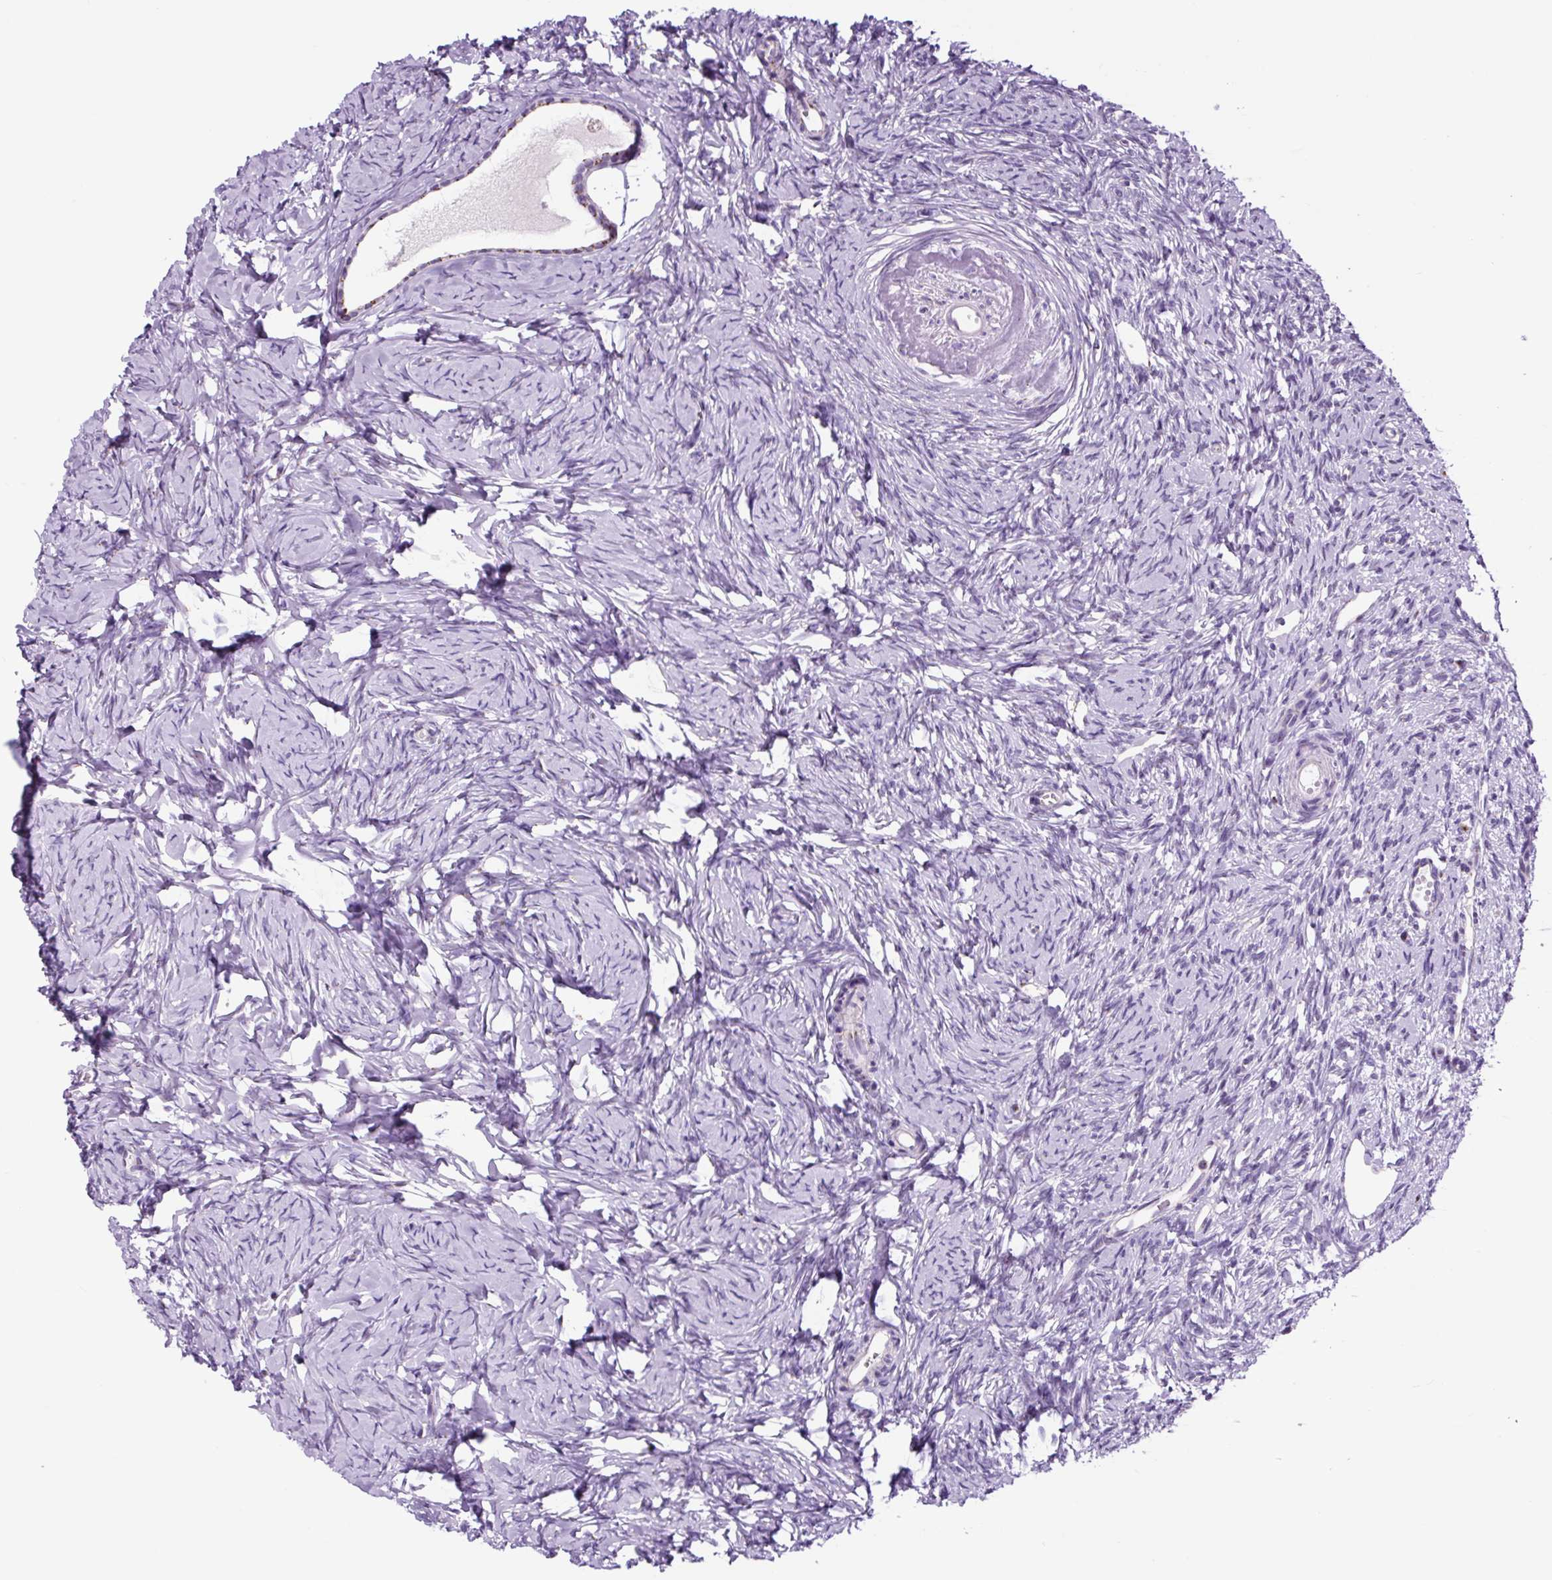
{"staining": {"intensity": "moderate", "quantity": ">75%", "location": "cytoplasmic/membranous"}, "tissue": "ovary", "cell_type": "Follicle cells", "image_type": "normal", "snomed": [{"axis": "morphology", "description": "Normal tissue, NOS"}, {"axis": "topography", "description": "Ovary"}], "caption": "Immunohistochemistry micrograph of benign ovary stained for a protein (brown), which demonstrates medium levels of moderate cytoplasmic/membranous positivity in approximately >75% of follicle cells.", "gene": "GORASP1", "patient": {"sex": "female", "age": 51}}